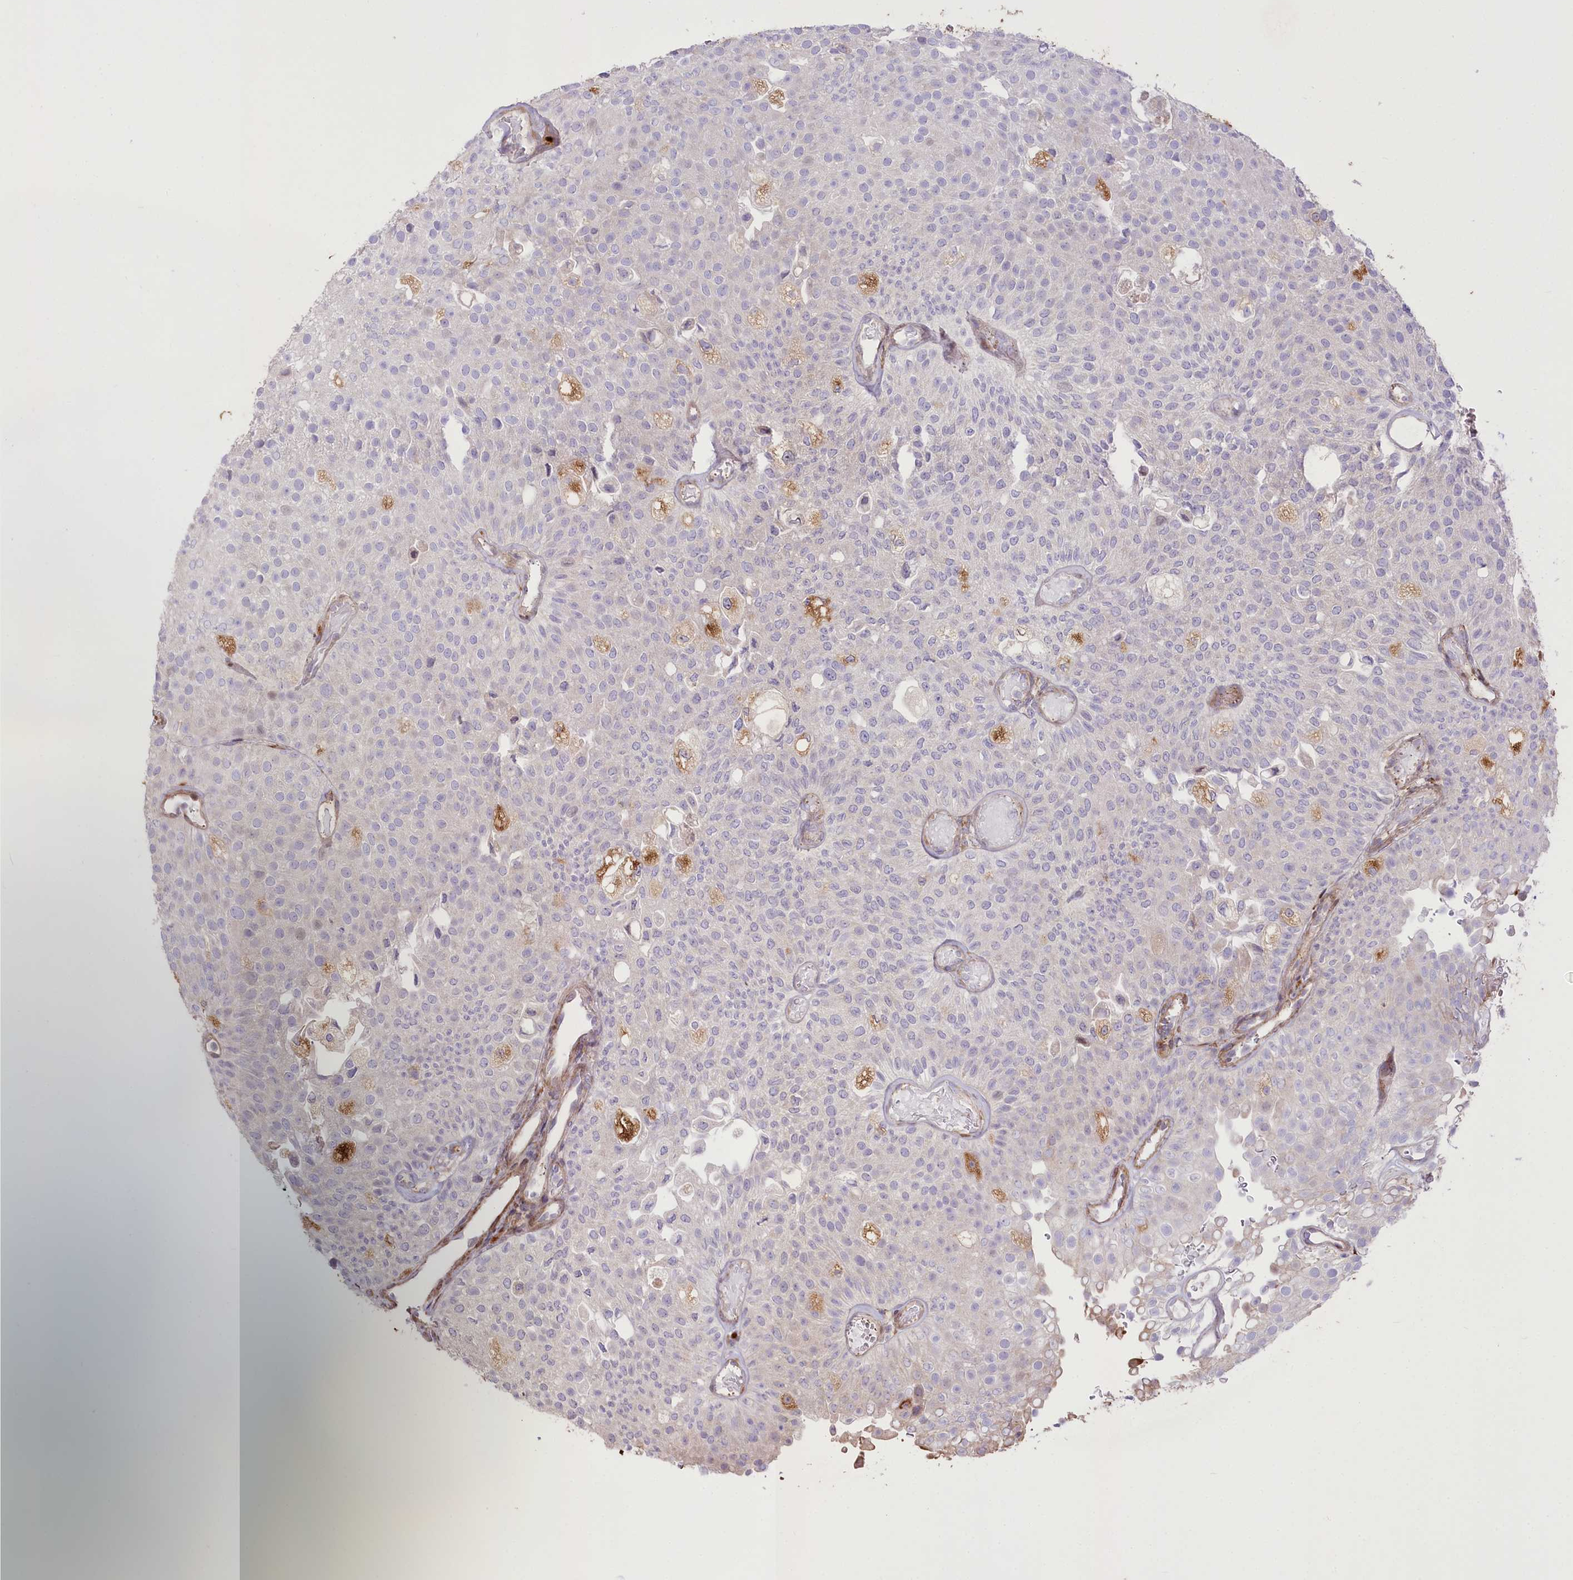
{"staining": {"intensity": "negative", "quantity": "none", "location": "none"}, "tissue": "urothelial cancer", "cell_type": "Tumor cells", "image_type": "cancer", "snomed": [{"axis": "morphology", "description": "Urothelial carcinoma, Low grade"}, {"axis": "topography", "description": "Urinary bladder"}], "caption": "Immunohistochemical staining of urothelial carcinoma (low-grade) demonstrates no significant staining in tumor cells.", "gene": "RNF24", "patient": {"sex": "male", "age": 78}}